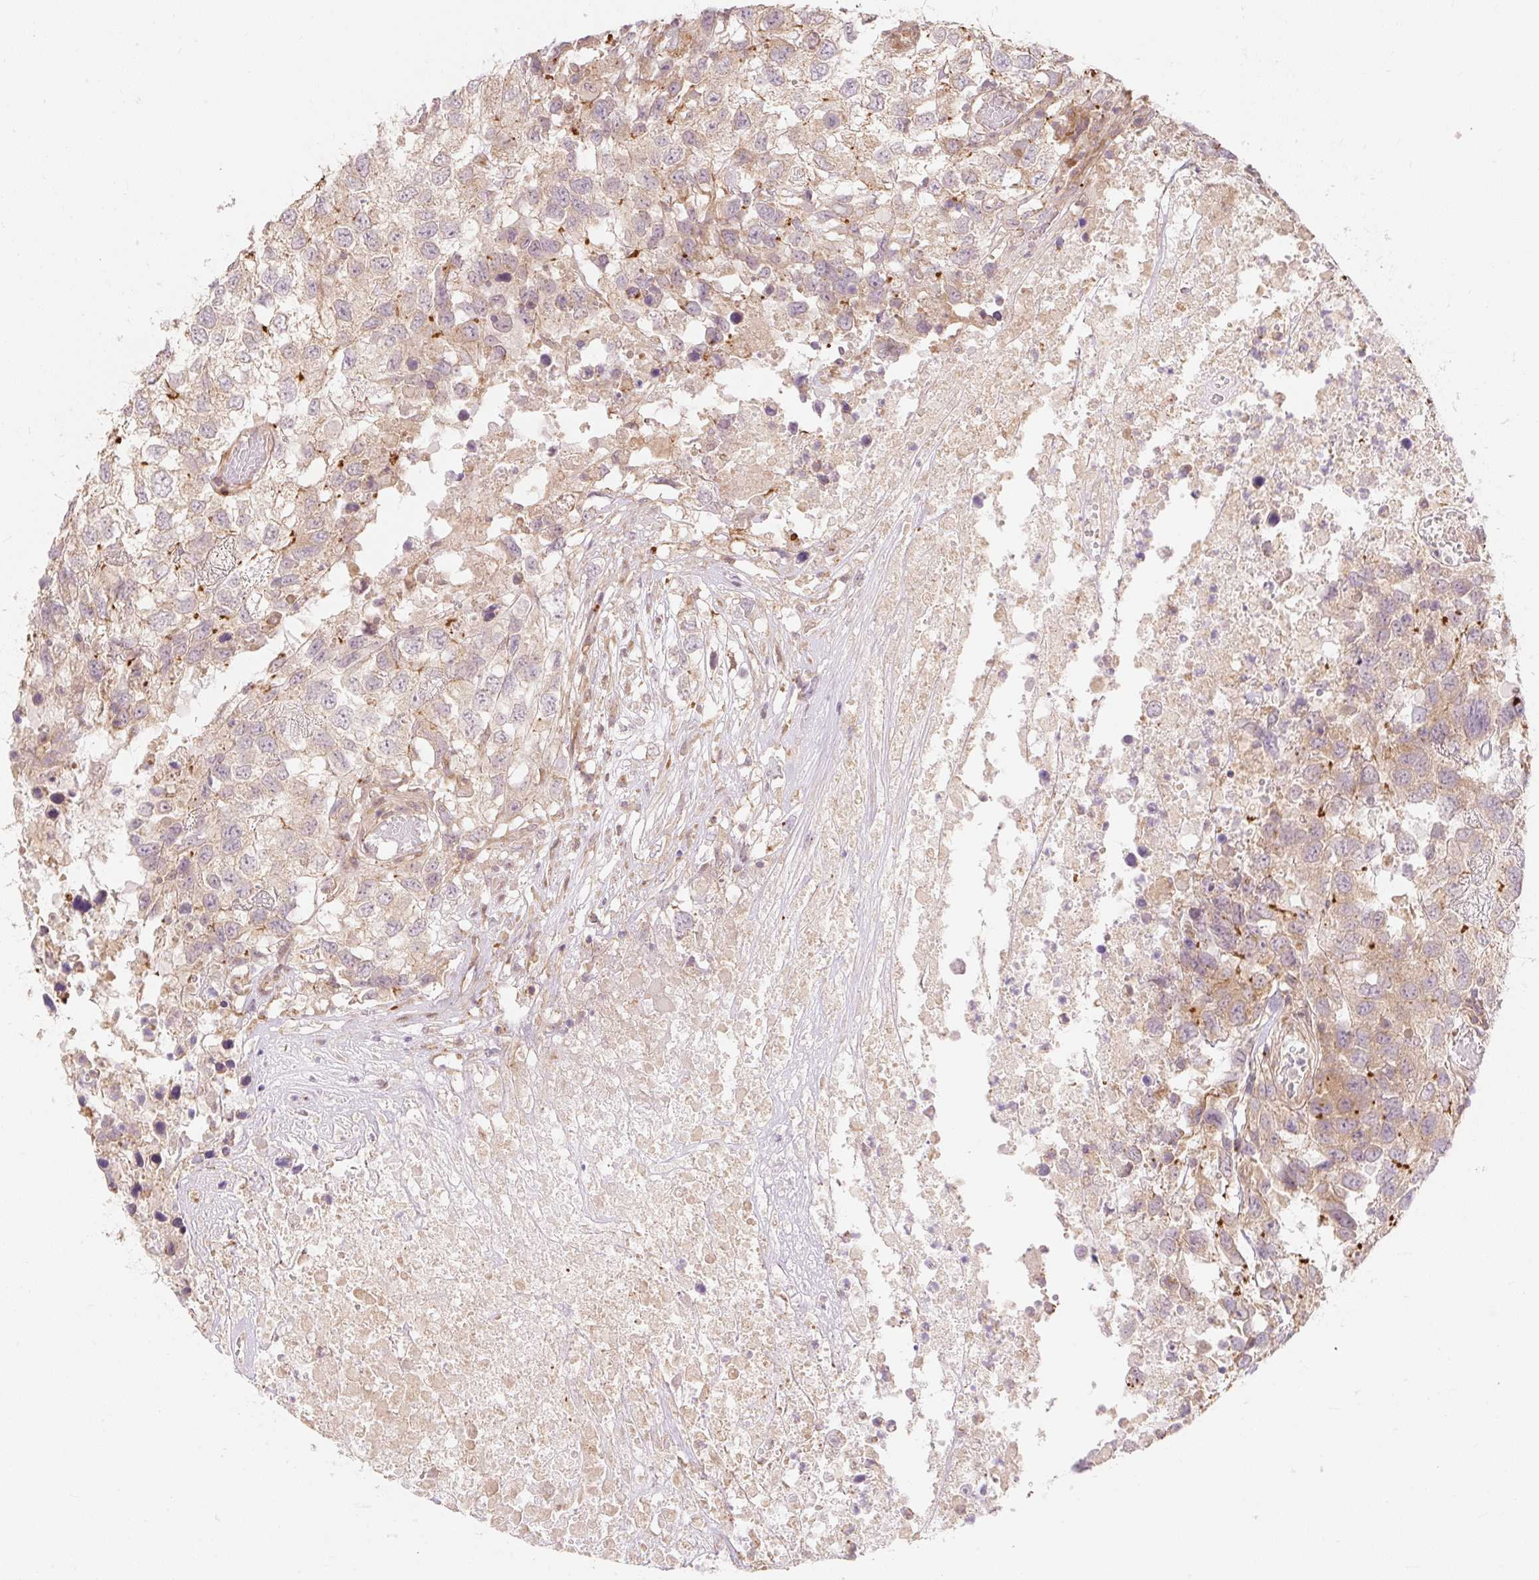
{"staining": {"intensity": "weak", "quantity": ">75%", "location": "cytoplasmic/membranous"}, "tissue": "testis cancer", "cell_type": "Tumor cells", "image_type": "cancer", "snomed": [{"axis": "morphology", "description": "Carcinoma, Embryonal, NOS"}, {"axis": "topography", "description": "Testis"}], "caption": "Testis embryonal carcinoma stained with a protein marker demonstrates weak staining in tumor cells.", "gene": "EMC10", "patient": {"sex": "male", "age": 83}}